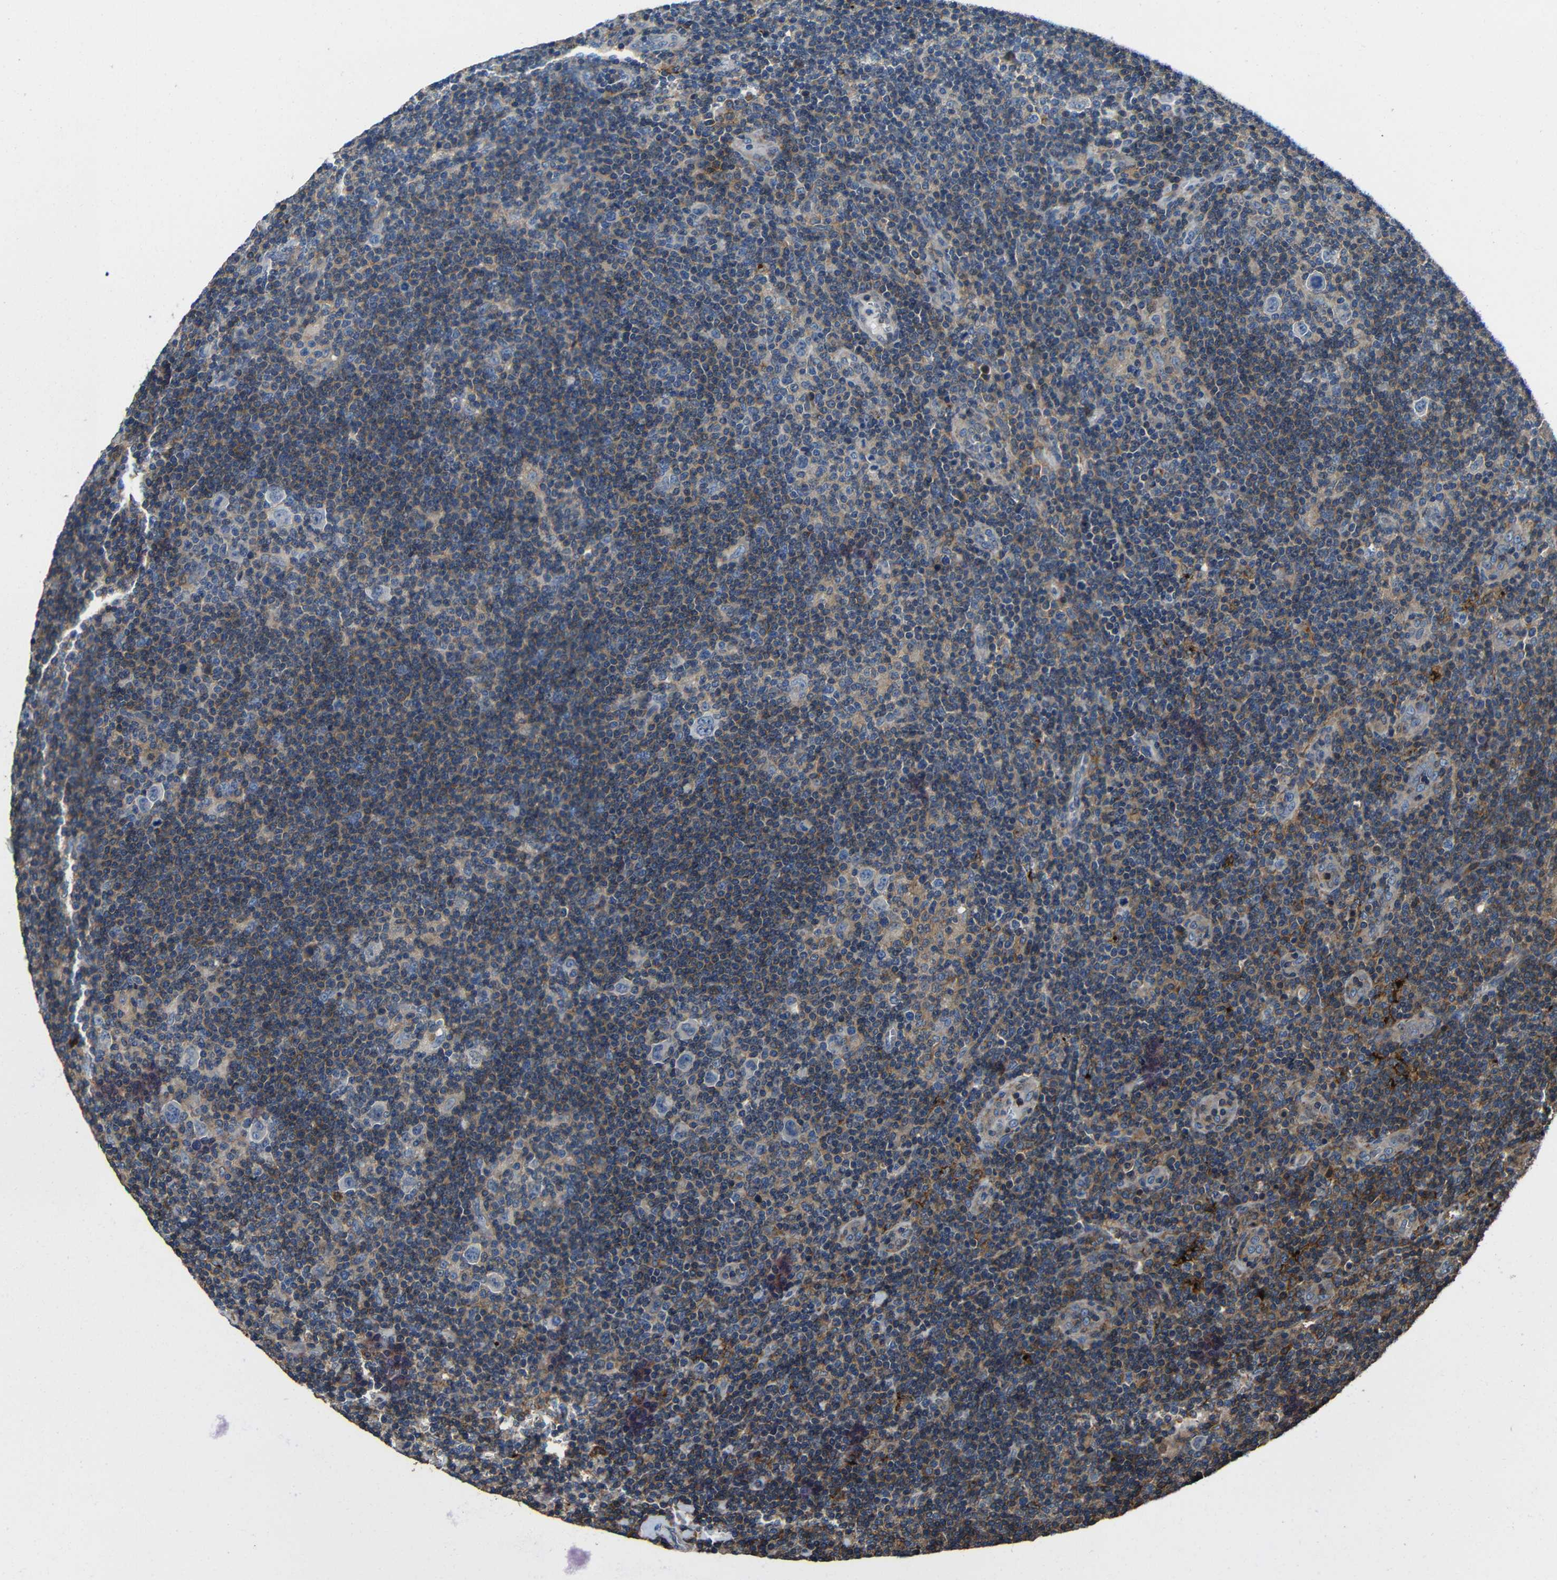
{"staining": {"intensity": "negative", "quantity": "none", "location": "none"}, "tissue": "lymphoma", "cell_type": "Tumor cells", "image_type": "cancer", "snomed": [{"axis": "morphology", "description": "Hodgkin's disease, NOS"}, {"axis": "topography", "description": "Lymph node"}], "caption": "High power microscopy histopathology image of an immunohistochemistry (IHC) histopathology image of Hodgkin's disease, revealing no significant positivity in tumor cells. (Brightfield microscopy of DAB IHC at high magnification).", "gene": "GDI1", "patient": {"sex": "female", "age": 57}}